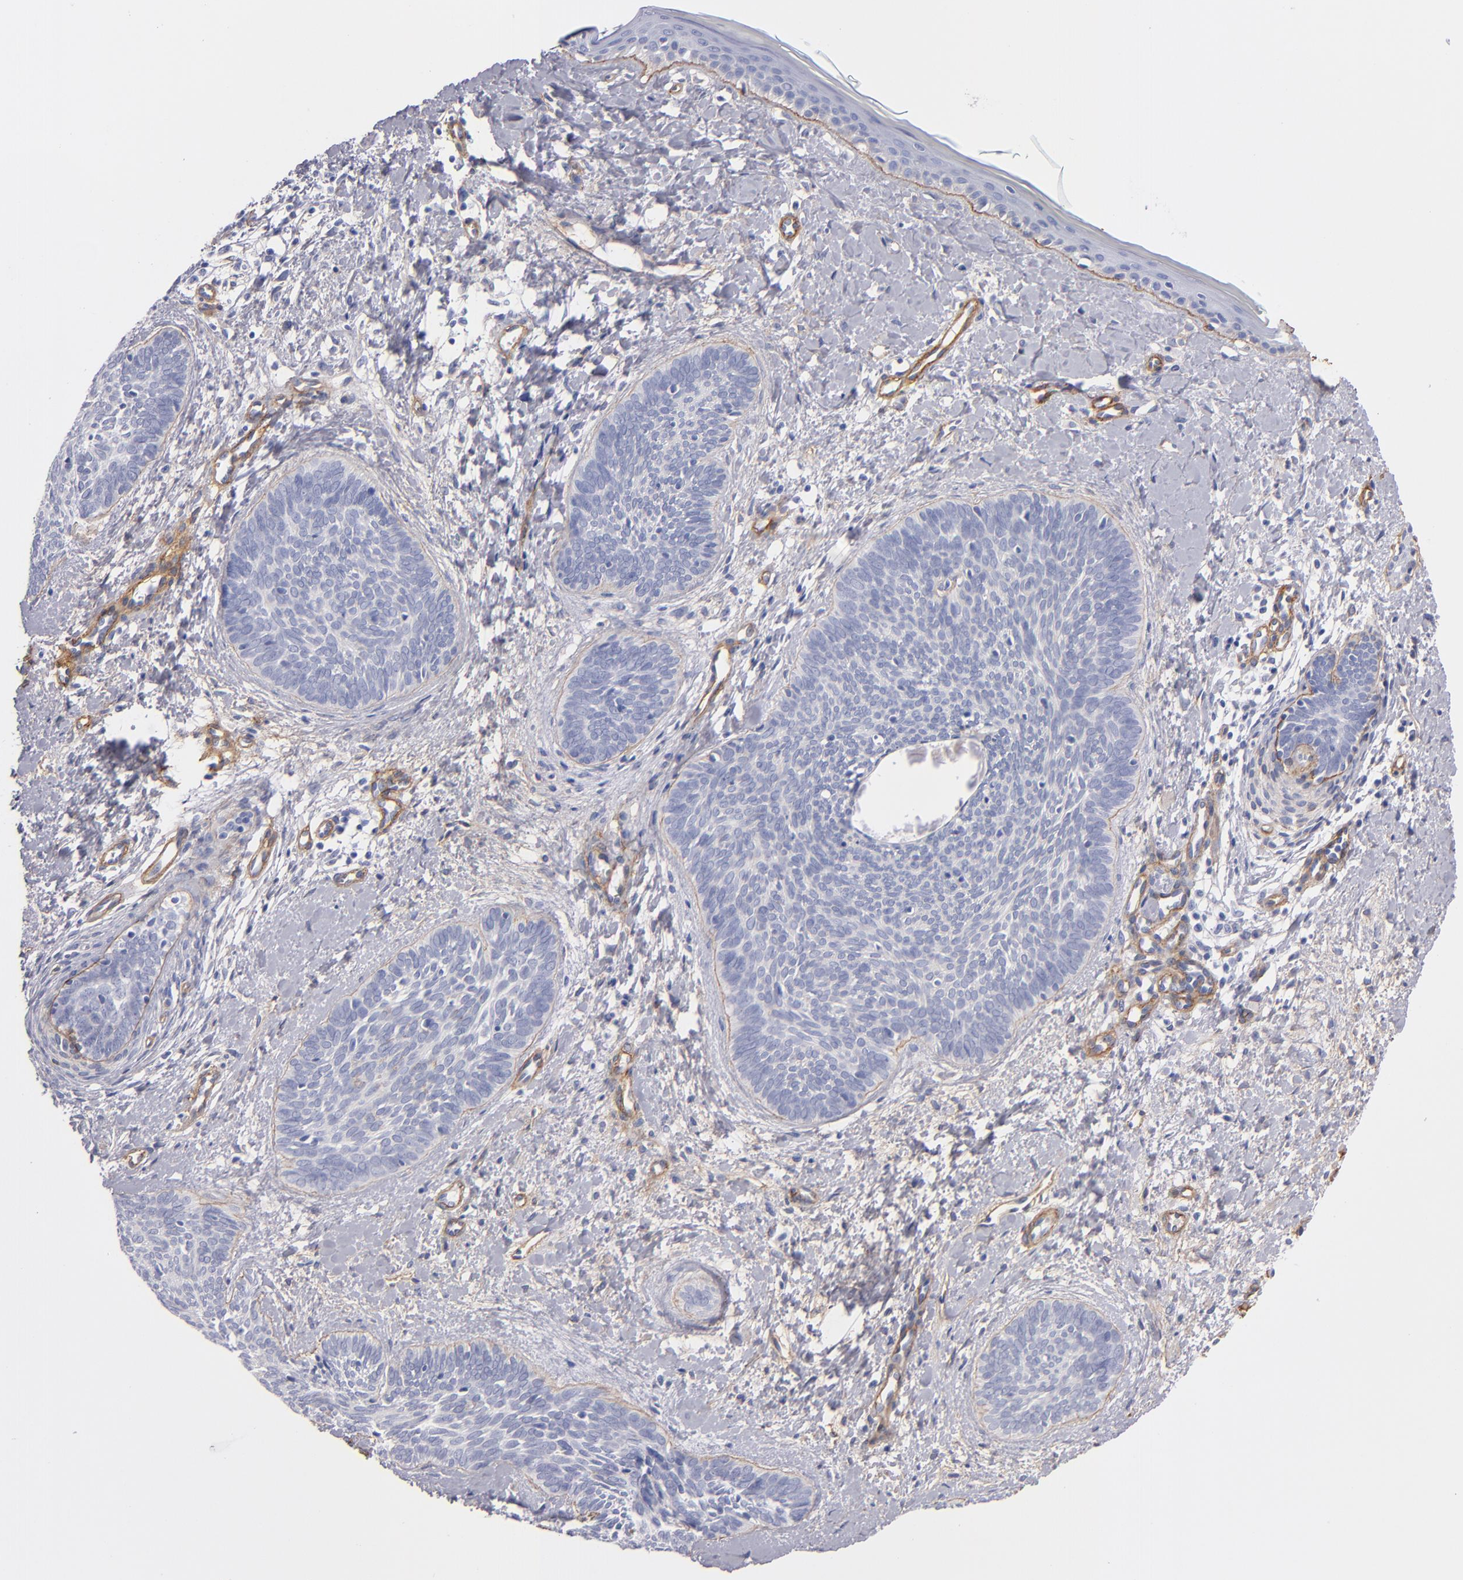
{"staining": {"intensity": "negative", "quantity": "none", "location": "none"}, "tissue": "skin cancer", "cell_type": "Tumor cells", "image_type": "cancer", "snomed": [{"axis": "morphology", "description": "Basal cell carcinoma"}, {"axis": "topography", "description": "Skin"}], "caption": "Immunohistochemical staining of basal cell carcinoma (skin) exhibits no significant positivity in tumor cells.", "gene": "LAMC1", "patient": {"sex": "female", "age": 81}}